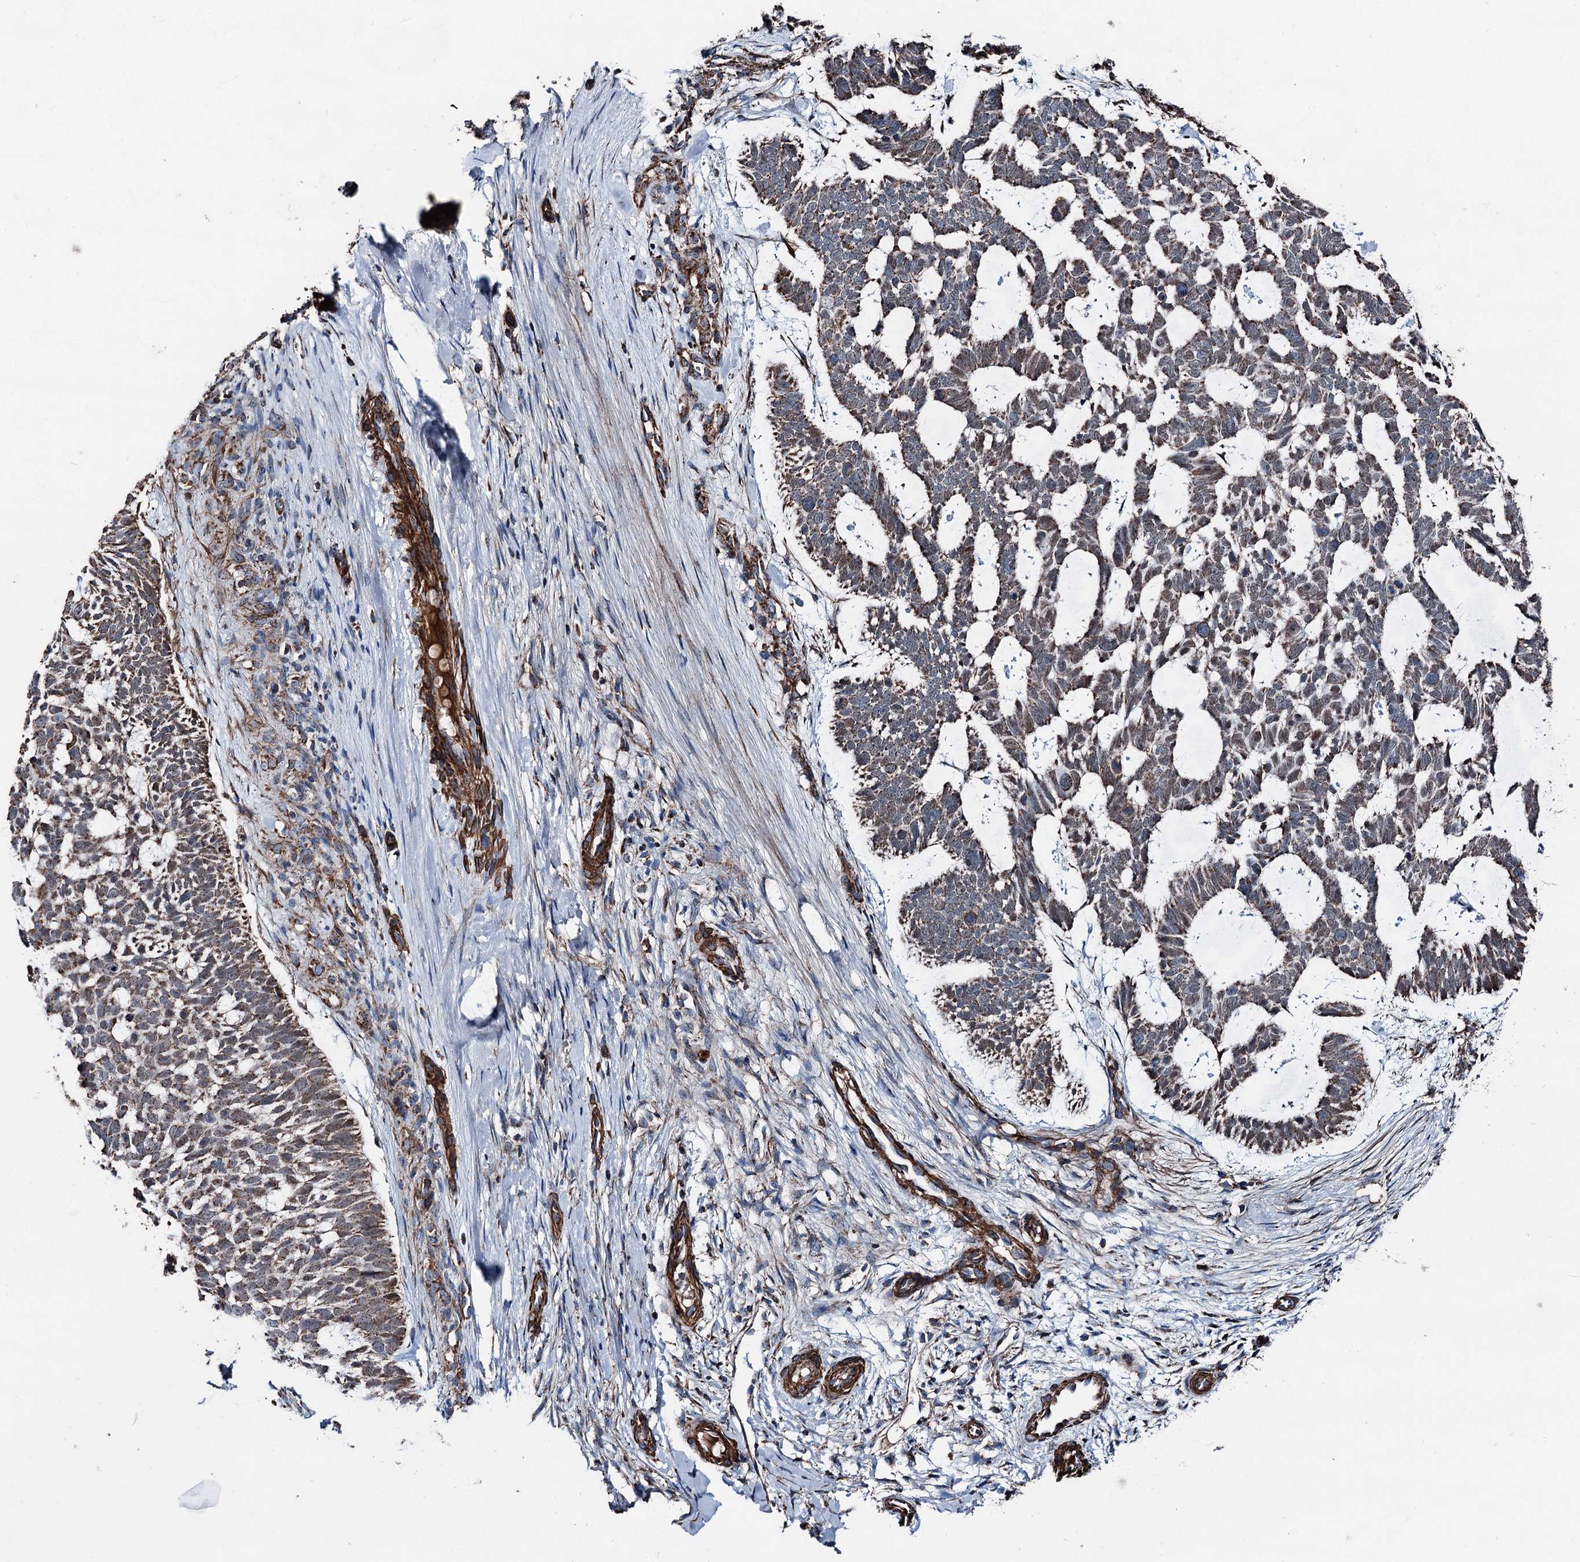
{"staining": {"intensity": "moderate", "quantity": "25%-75%", "location": "cytoplasmic/membranous"}, "tissue": "skin cancer", "cell_type": "Tumor cells", "image_type": "cancer", "snomed": [{"axis": "morphology", "description": "Basal cell carcinoma"}, {"axis": "topography", "description": "Skin"}], "caption": "Skin cancer stained with IHC reveals moderate cytoplasmic/membranous staining in about 25%-75% of tumor cells. (DAB IHC with brightfield microscopy, high magnification).", "gene": "DDIAS", "patient": {"sex": "male", "age": 88}}